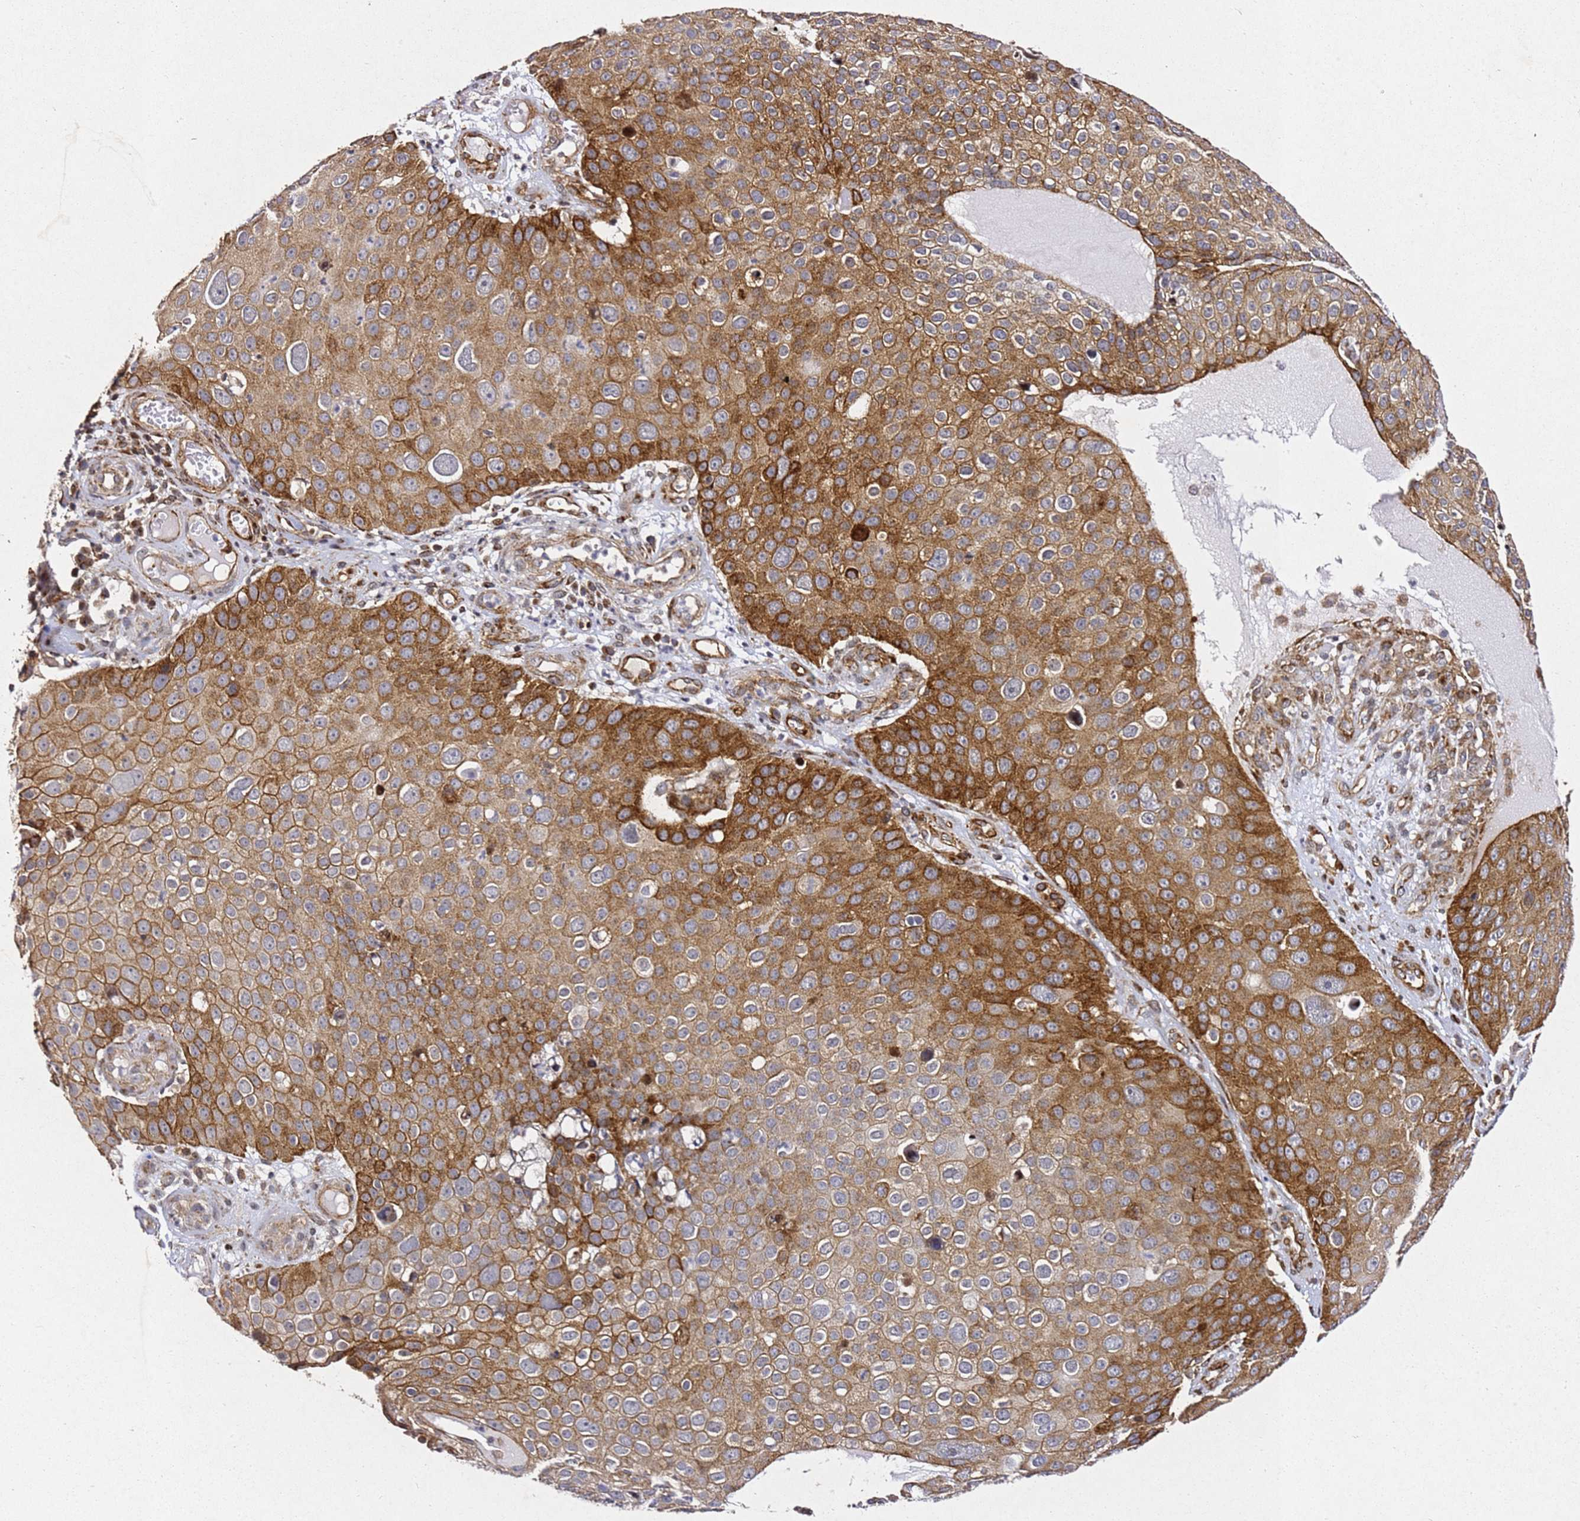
{"staining": {"intensity": "strong", "quantity": "25%-75%", "location": "cytoplasmic/membranous"}, "tissue": "skin cancer", "cell_type": "Tumor cells", "image_type": "cancer", "snomed": [{"axis": "morphology", "description": "Squamous cell carcinoma, NOS"}, {"axis": "topography", "description": "Skin"}], "caption": "An image of skin squamous cell carcinoma stained for a protein displays strong cytoplasmic/membranous brown staining in tumor cells. (DAB IHC, brown staining for protein, blue staining for nuclei).", "gene": "ZNF296", "patient": {"sex": "male", "age": 71}}